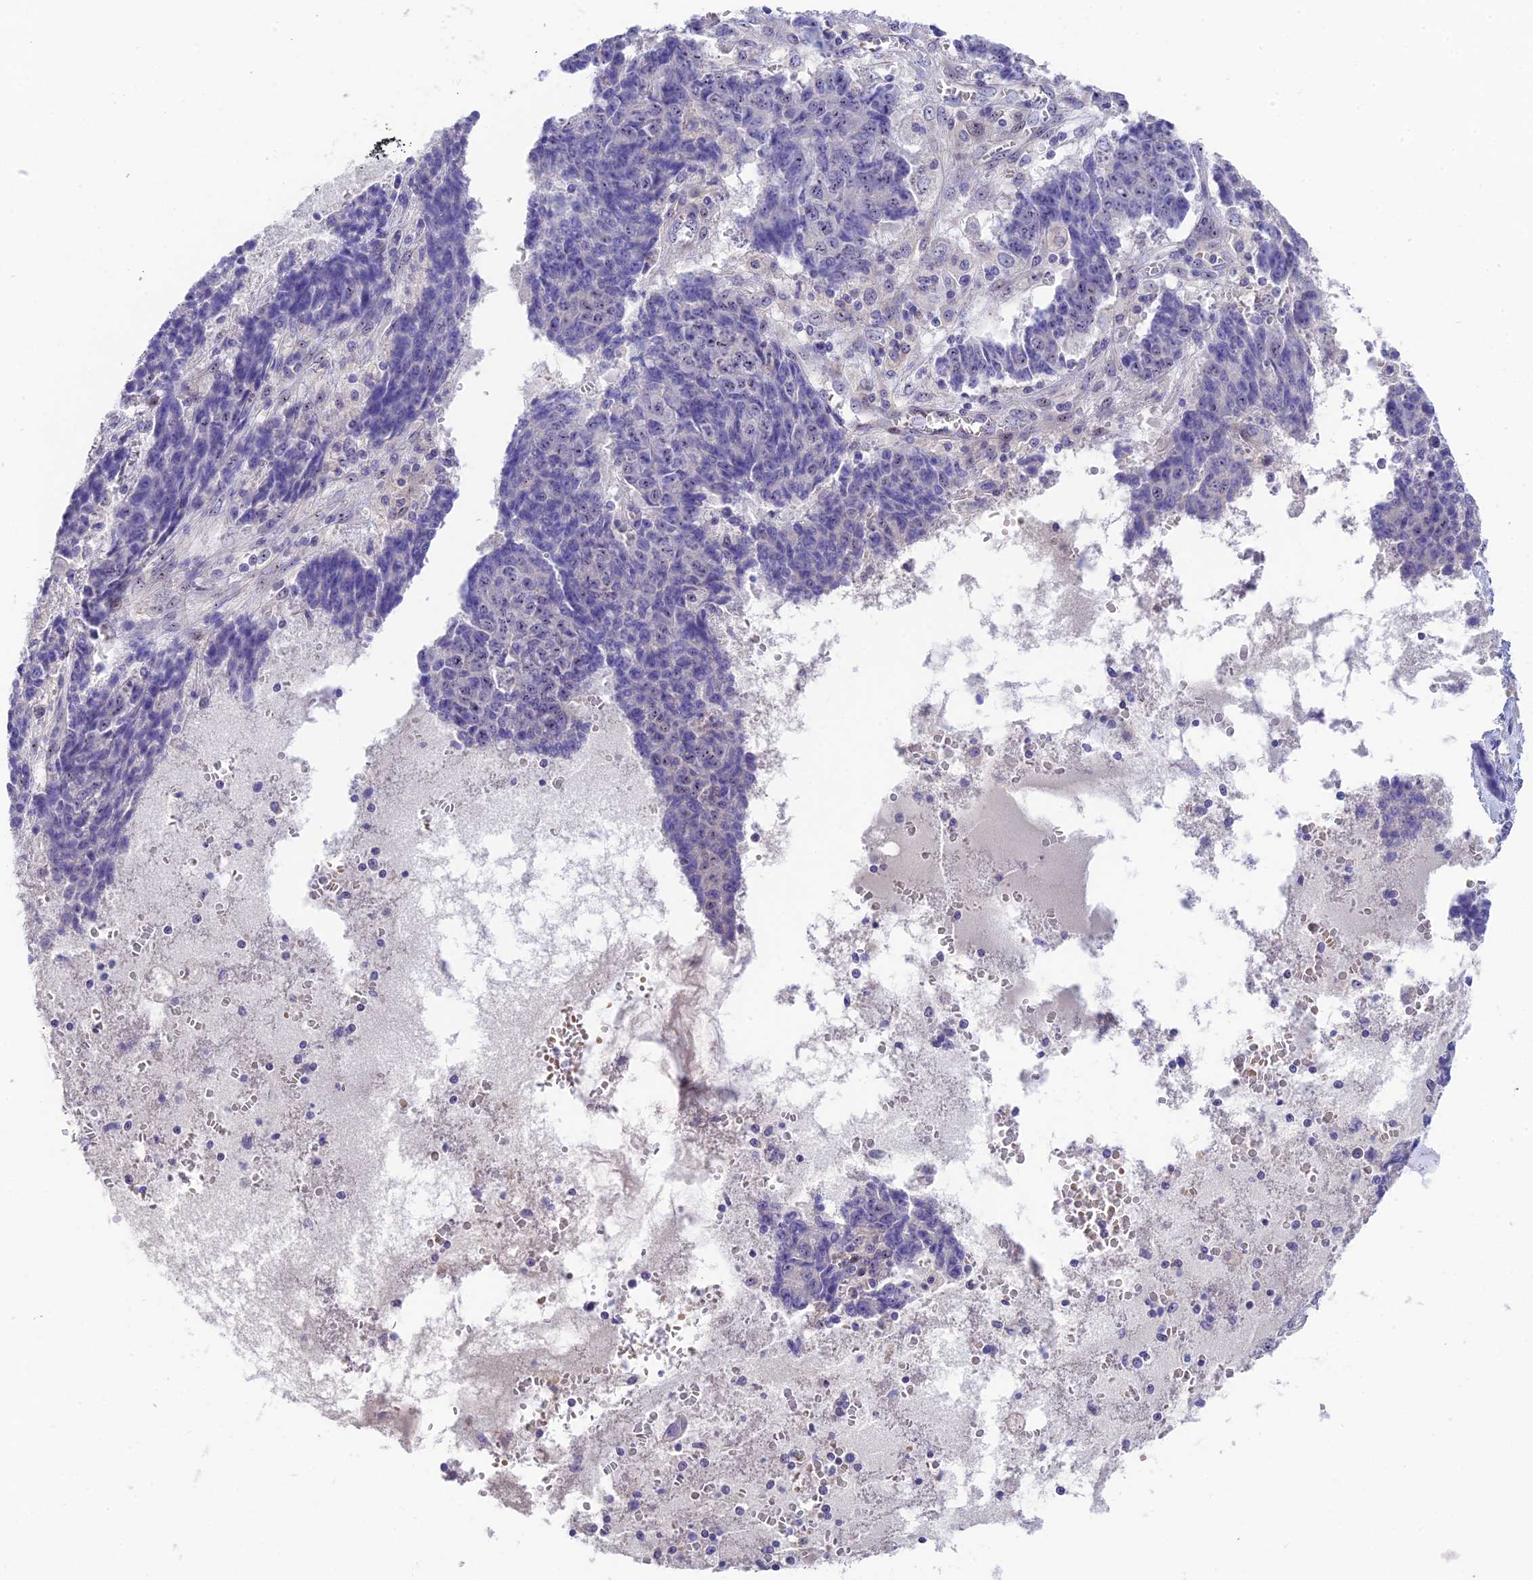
{"staining": {"intensity": "negative", "quantity": "none", "location": "none"}, "tissue": "ovarian cancer", "cell_type": "Tumor cells", "image_type": "cancer", "snomed": [{"axis": "morphology", "description": "Carcinoma, endometroid"}, {"axis": "topography", "description": "Ovary"}], "caption": "Protein analysis of ovarian endometroid carcinoma shows no significant staining in tumor cells.", "gene": "DUSP29", "patient": {"sex": "female", "age": 42}}